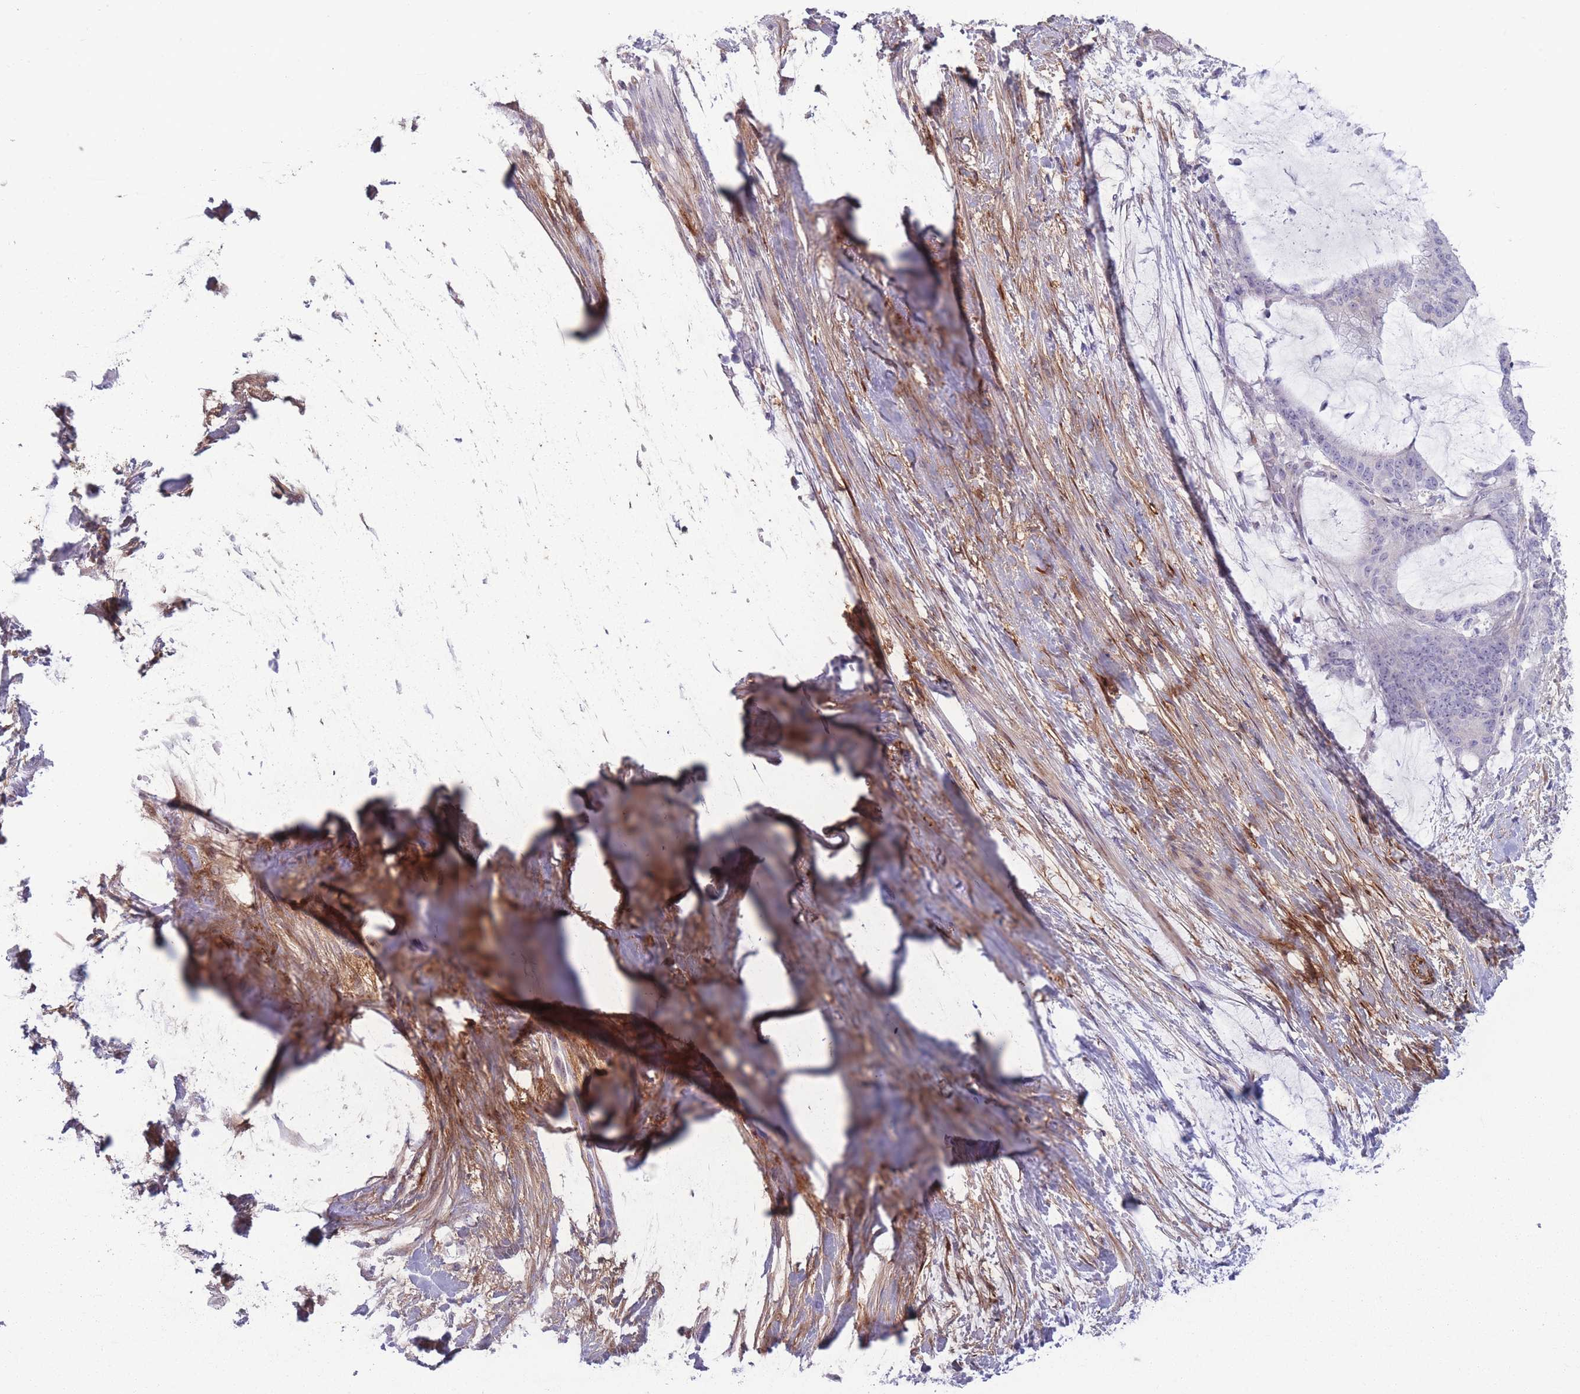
{"staining": {"intensity": "negative", "quantity": "none", "location": "none"}, "tissue": "liver cancer", "cell_type": "Tumor cells", "image_type": "cancer", "snomed": [{"axis": "morphology", "description": "Normal tissue, NOS"}, {"axis": "morphology", "description": "Cholangiocarcinoma"}, {"axis": "topography", "description": "Liver"}, {"axis": "topography", "description": "Peripheral nerve tissue"}], "caption": "Human cholangiocarcinoma (liver) stained for a protein using IHC exhibits no expression in tumor cells.", "gene": "PAIP2B", "patient": {"sex": "female", "age": 73}}